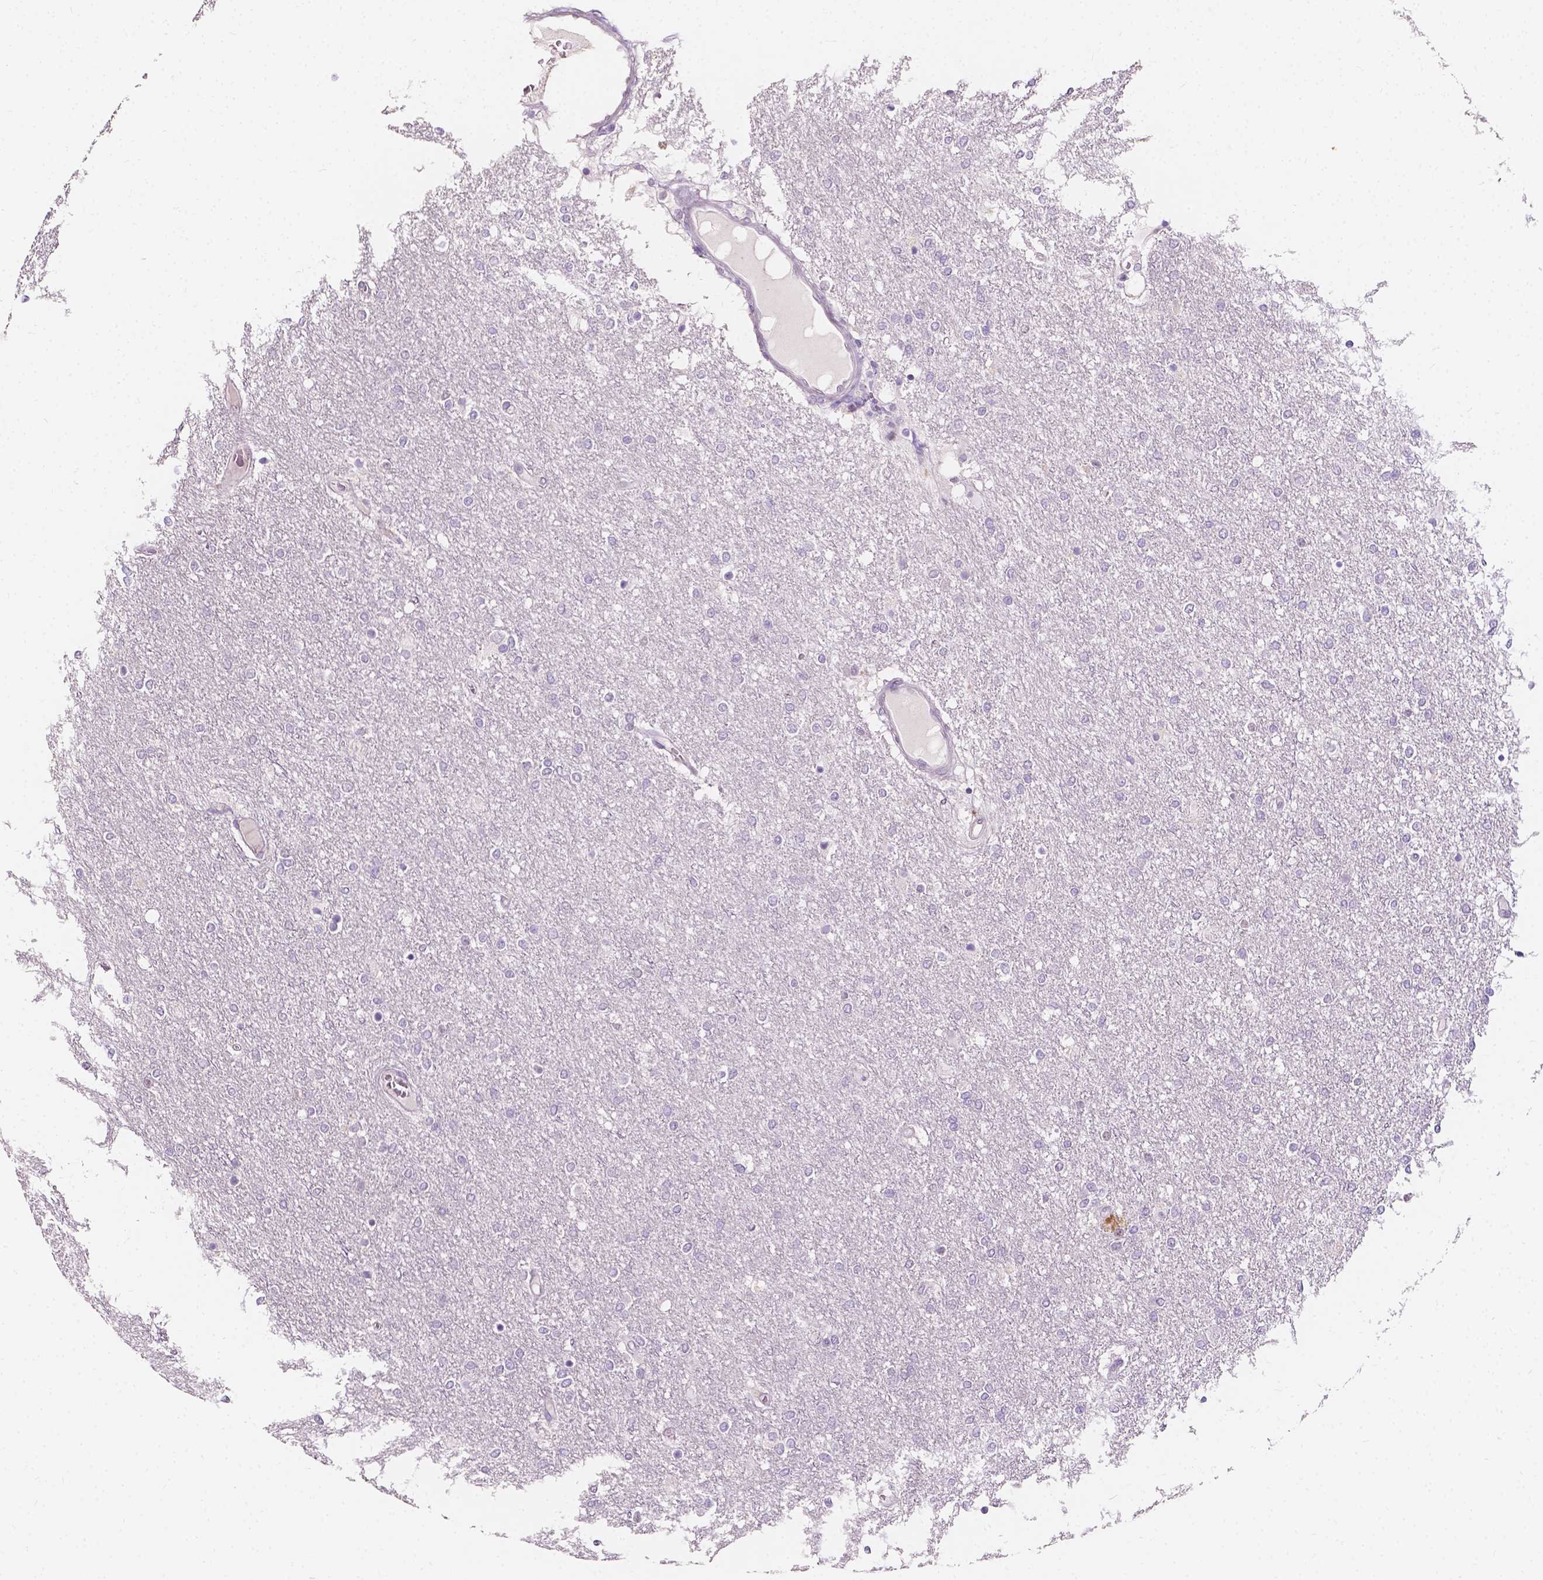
{"staining": {"intensity": "negative", "quantity": "none", "location": "none"}, "tissue": "glioma", "cell_type": "Tumor cells", "image_type": "cancer", "snomed": [{"axis": "morphology", "description": "Glioma, malignant, High grade"}, {"axis": "topography", "description": "Brain"}], "caption": "Protein analysis of malignant high-grade glioma reveals no significant staining in tumor cells. The staining was performed using DAB to visualize the protein expression in brown, while the nuclei were stained in blue with hematoxylin (Magnification: 20x).", "gene": "TAL1", "patient": {"sex": "female", "age": 61}}